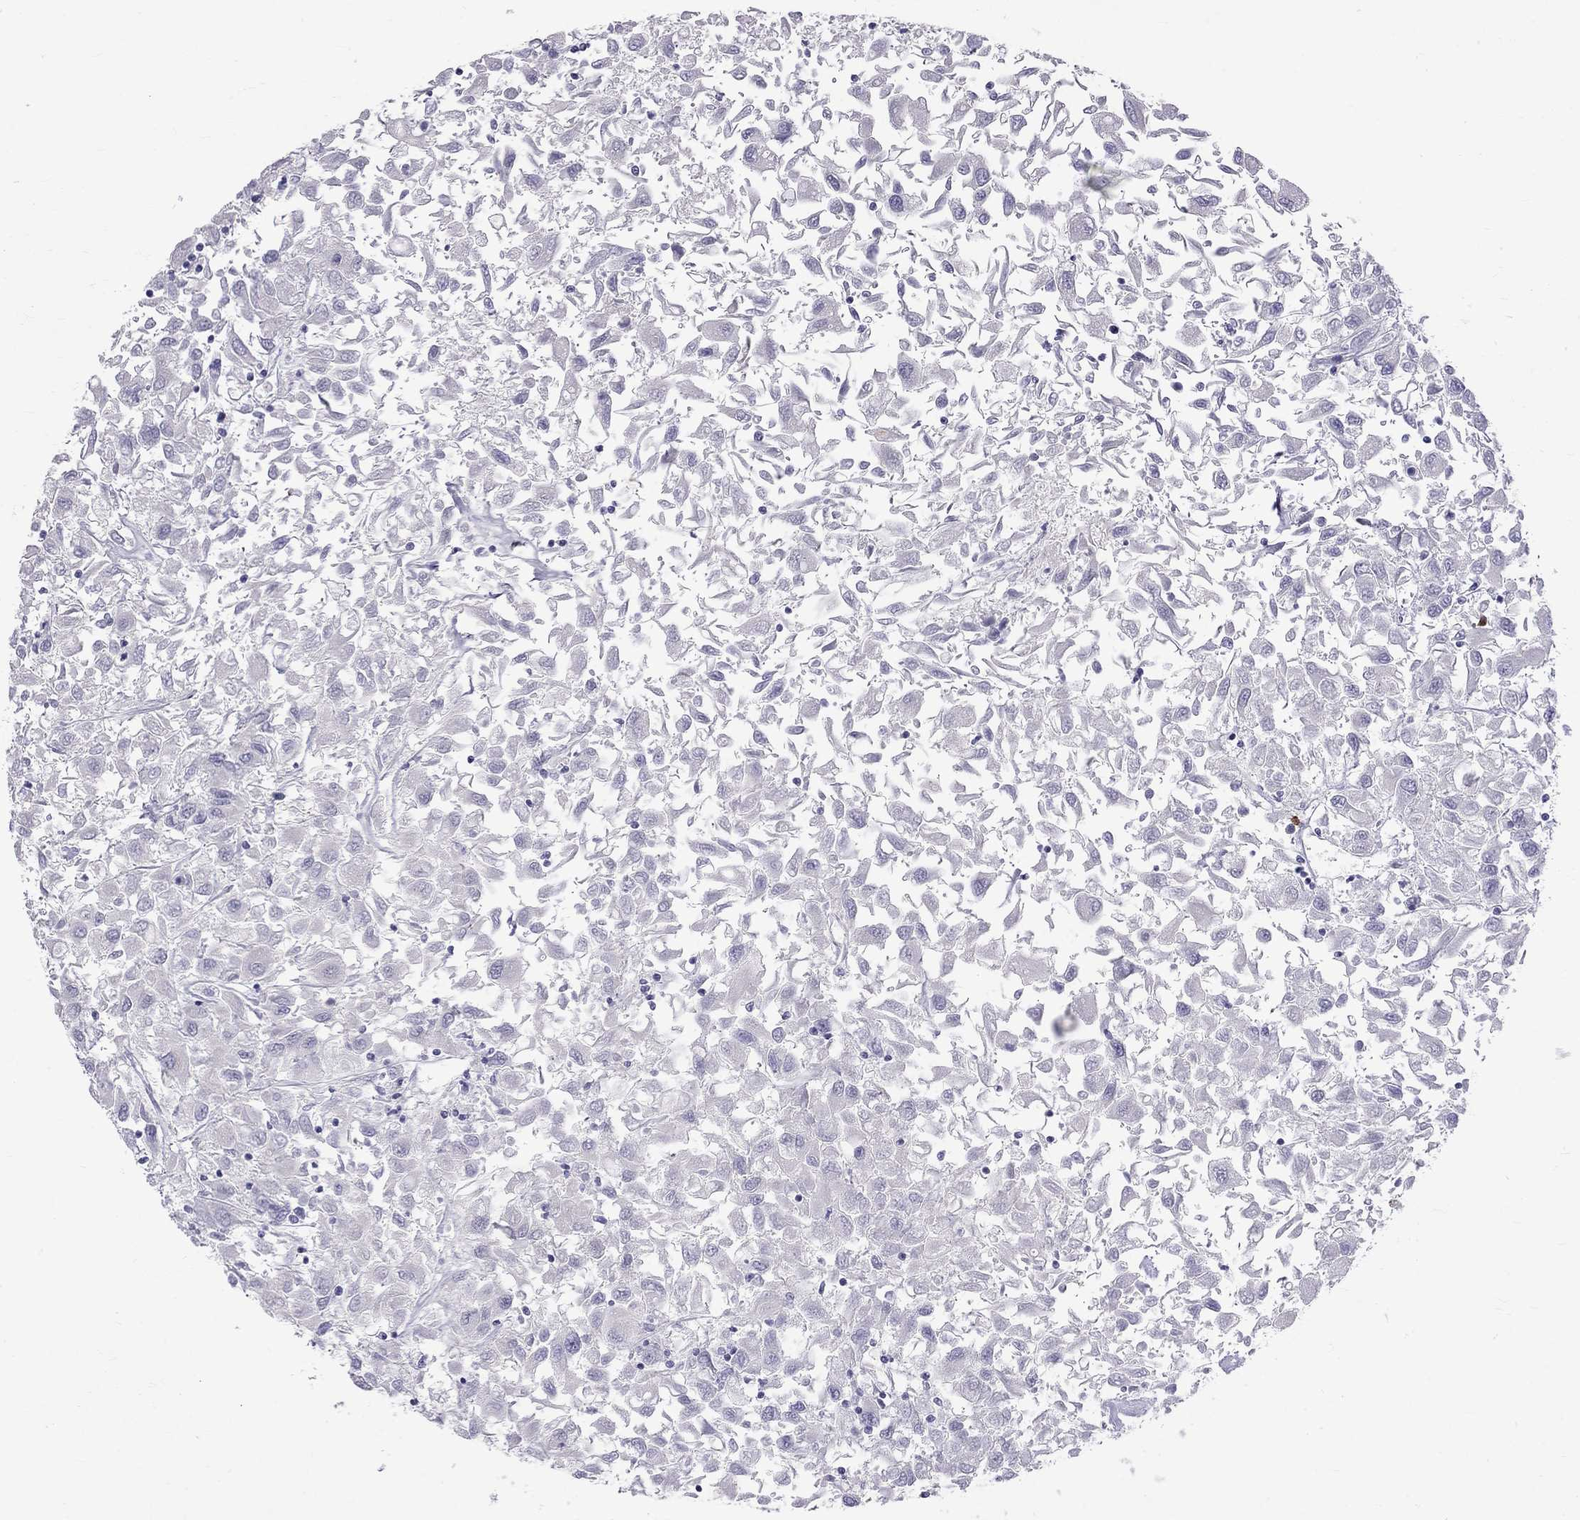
{"staining": {"intensity": "negative", "quantity": "none", "location": "none"}, "tissue": "renal cancer", "cell_type": "Tumor cells", "image_type": "cancer", "snomed": [{"axis": "morphology", "description": "Adenocarcinoma, NOS"}, {"axis": "topography", "description": "Kidney"}], "caption": "Adenocarcinoma (renal) stained for a protein using immunohistochemistry (IHC) exhibits no expression tumor cells.", "gene": "RTL9", "patient": {"sex": "female", "age": 76}}